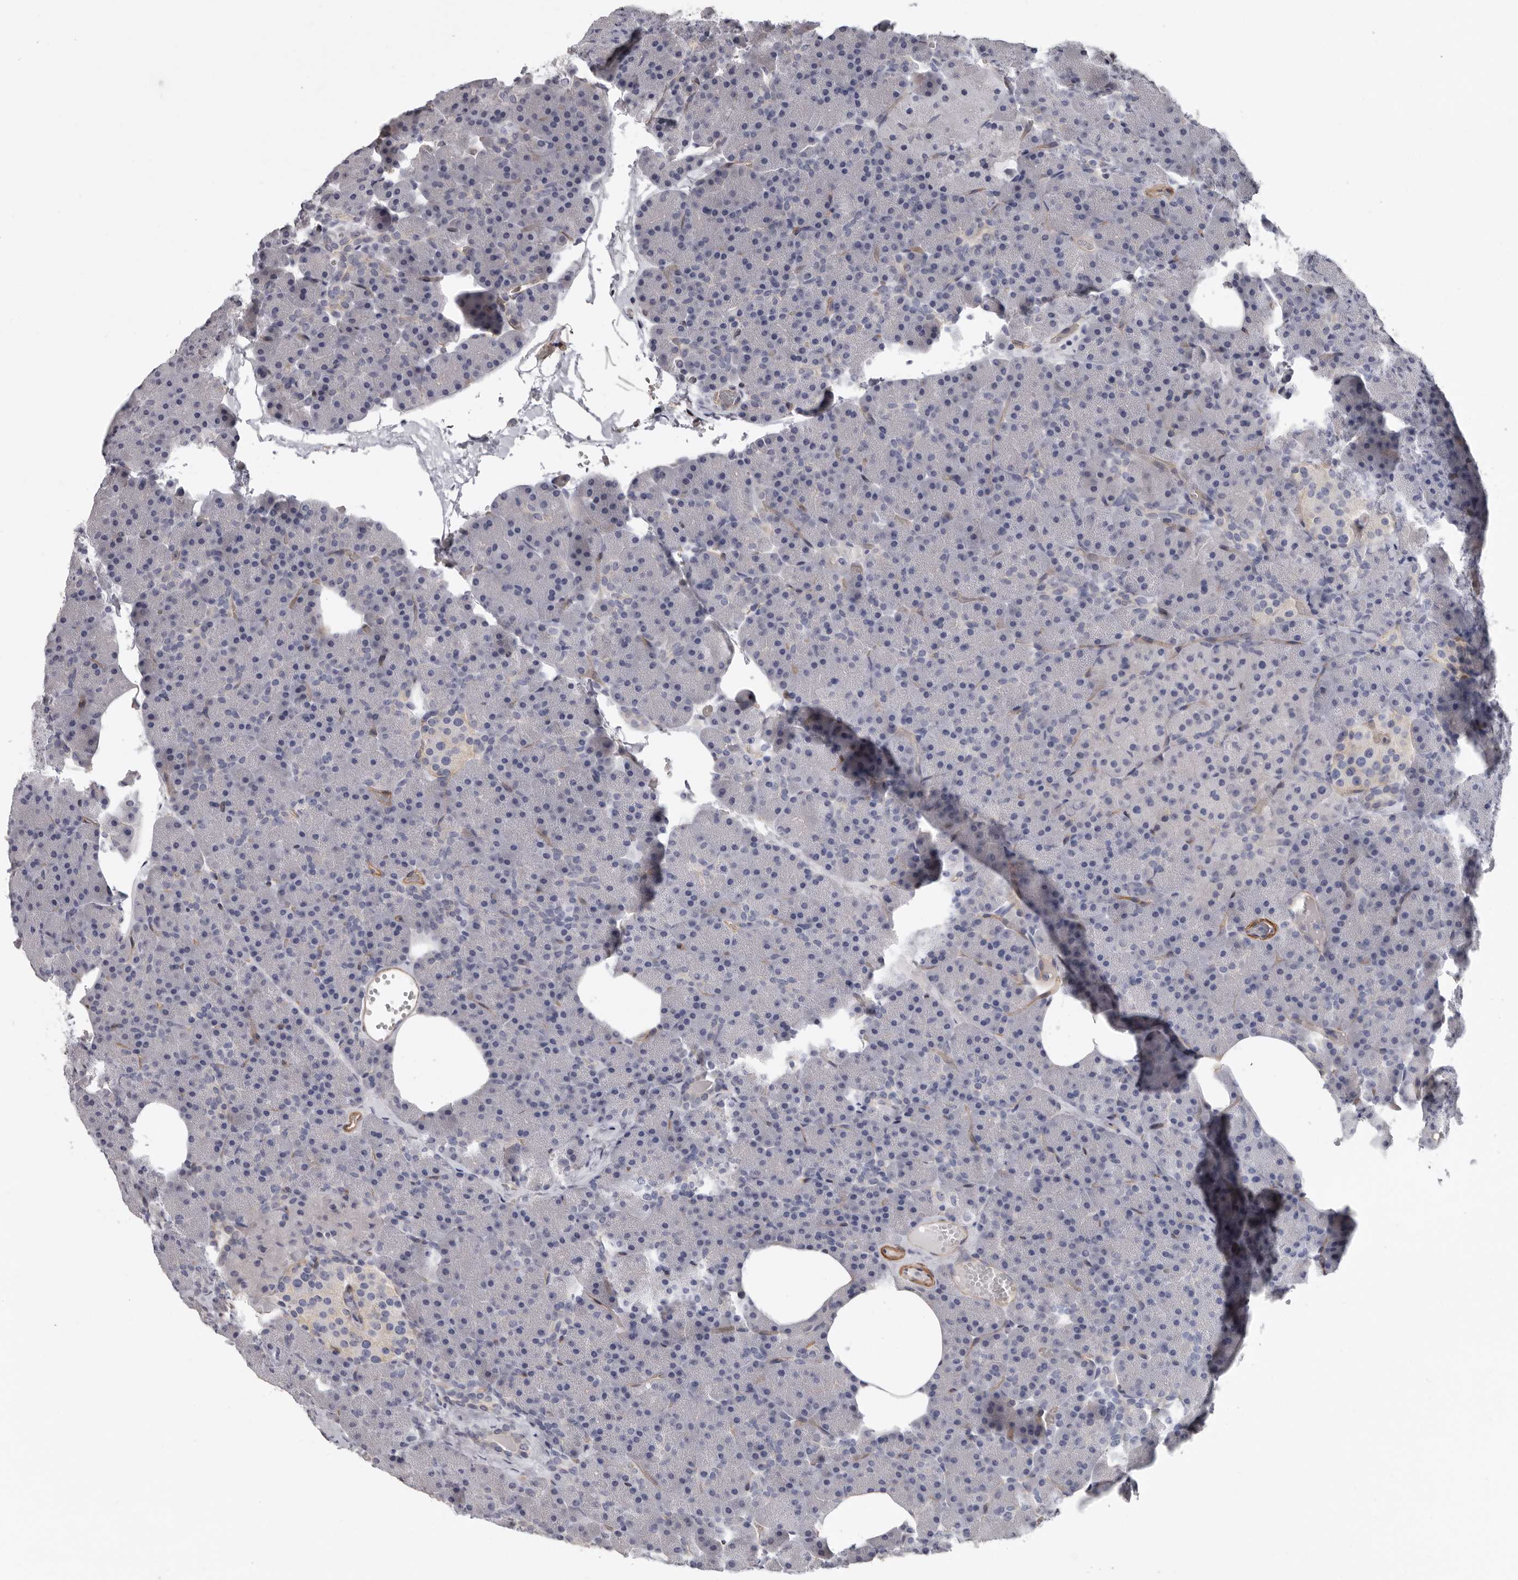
{"staining": {"intensity": "weak", "quantity": "<25%", "location": "cytoplasmic/membranous"}, "tissue": "pancreas", "cell_type": "Exocrine glandular cells", "image_type": "normal", "snomed": [{"axis": "morphology", "description": "Normal tissue, NOS"}, {"axis": "morphology", "description": "Carcinoid, malignant, NOS"}, {"axis": "topography", "description": "Pancreas"}], "caption": "Exocrine glandular cells show no significant expression in unremarkable pancreas. (Stains: DAB immunohistochemistry with hematoxylin counter stain, Microscopy: brightfield microscopy at high magnification).", "gene": "ADGRL4", "patient": {"sex": "female", "age": 35}}